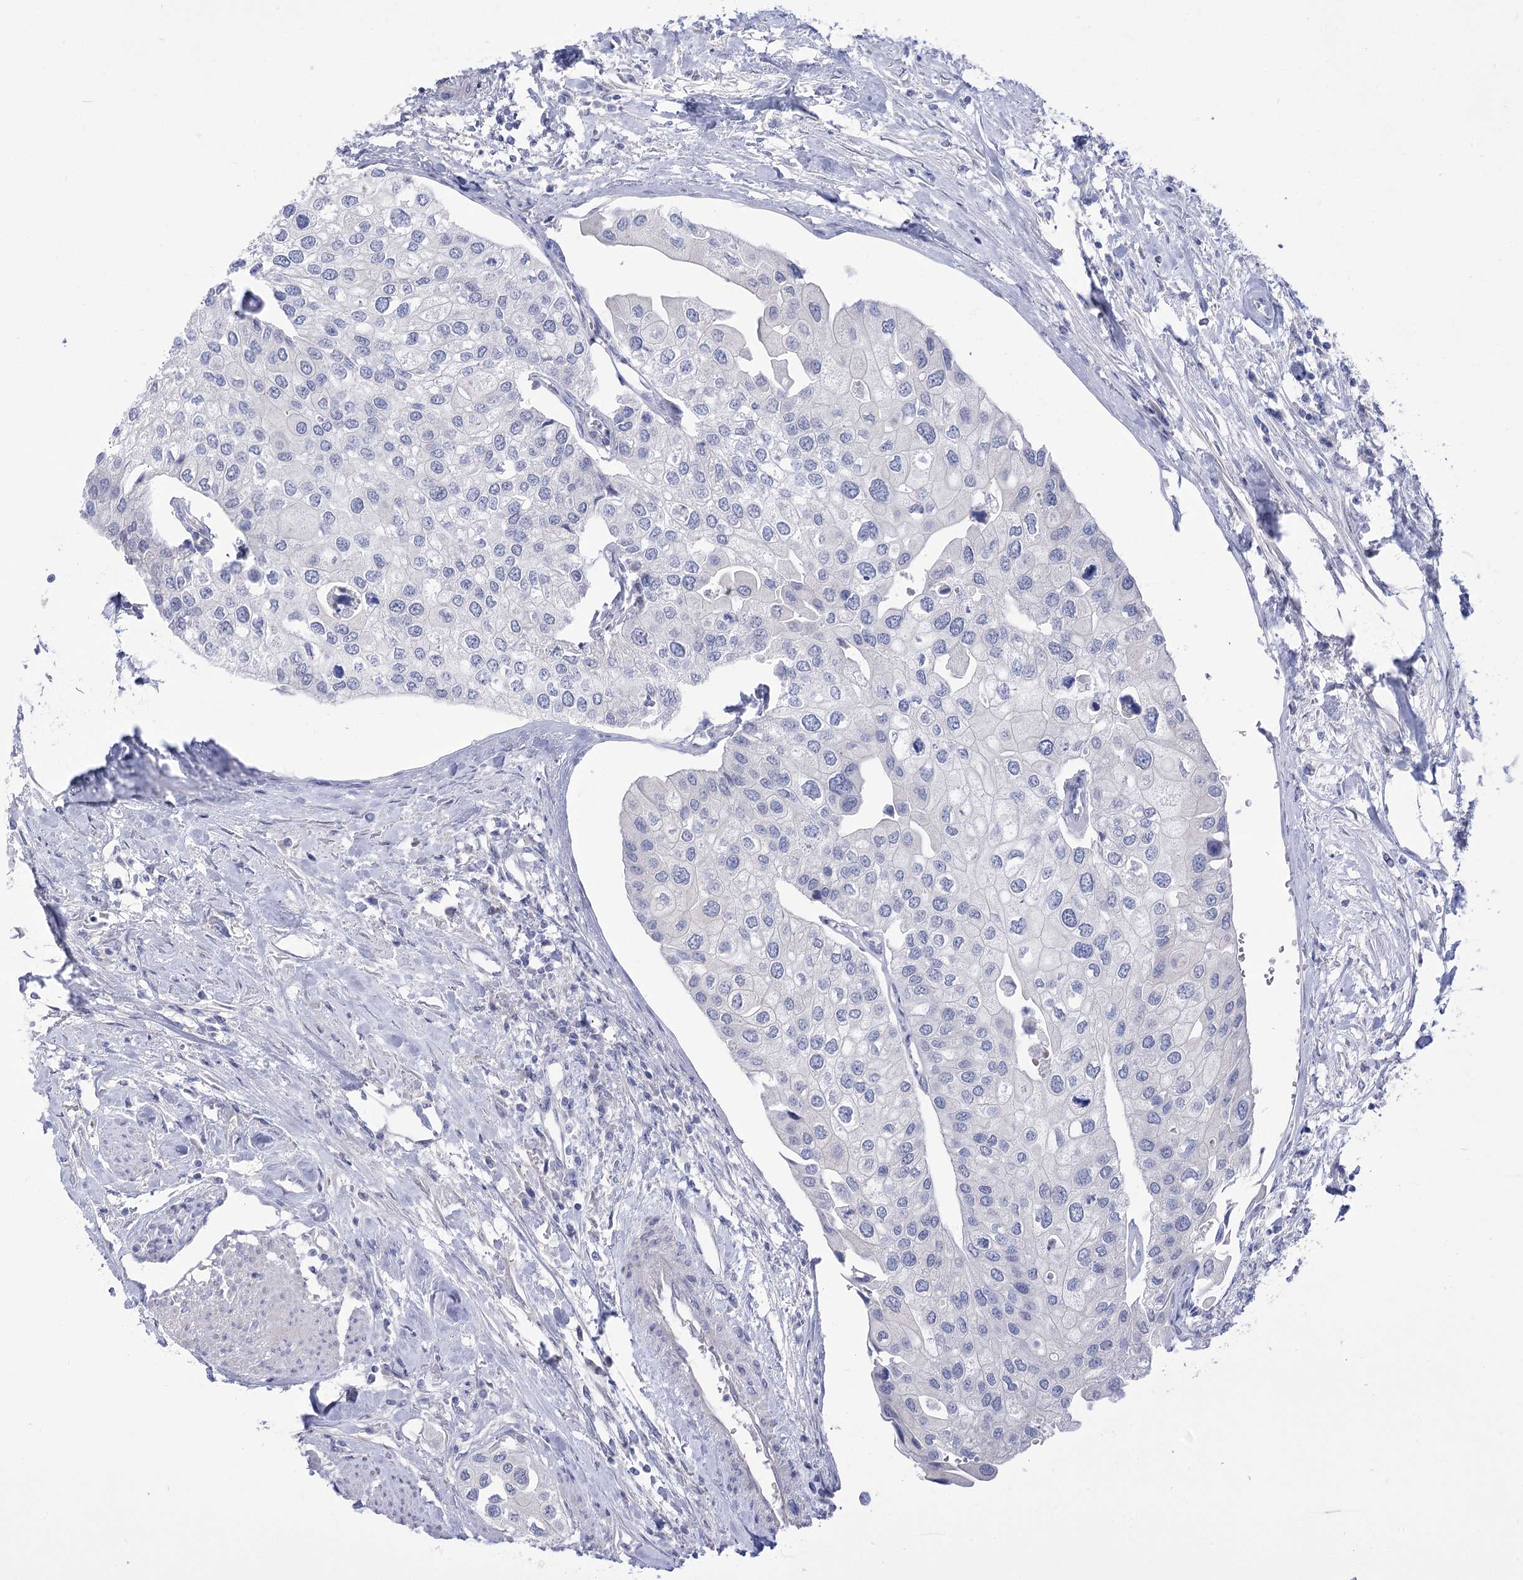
{"staining": {"intensity": "negative", "quantity": "none", "location": "none"}, "tissue": "urothelial cancer", "cell_type": "Tumor cells", "image_type": "cancer", "snomed": [{"axis": "morphology", "description": "Urothelial carcinoma, High grade"}, {"axis": "topography", "description": "Urinary bladder"}], "caption": "This histopathology image is of urothelial carcinoma (high-grade) stained with IHC to label a protein in brown with the nuclei are counter-stained blue. There is no staining in tumor cells.", "gene": "HELT", "patient": {"sex": "male", "age": 64}}